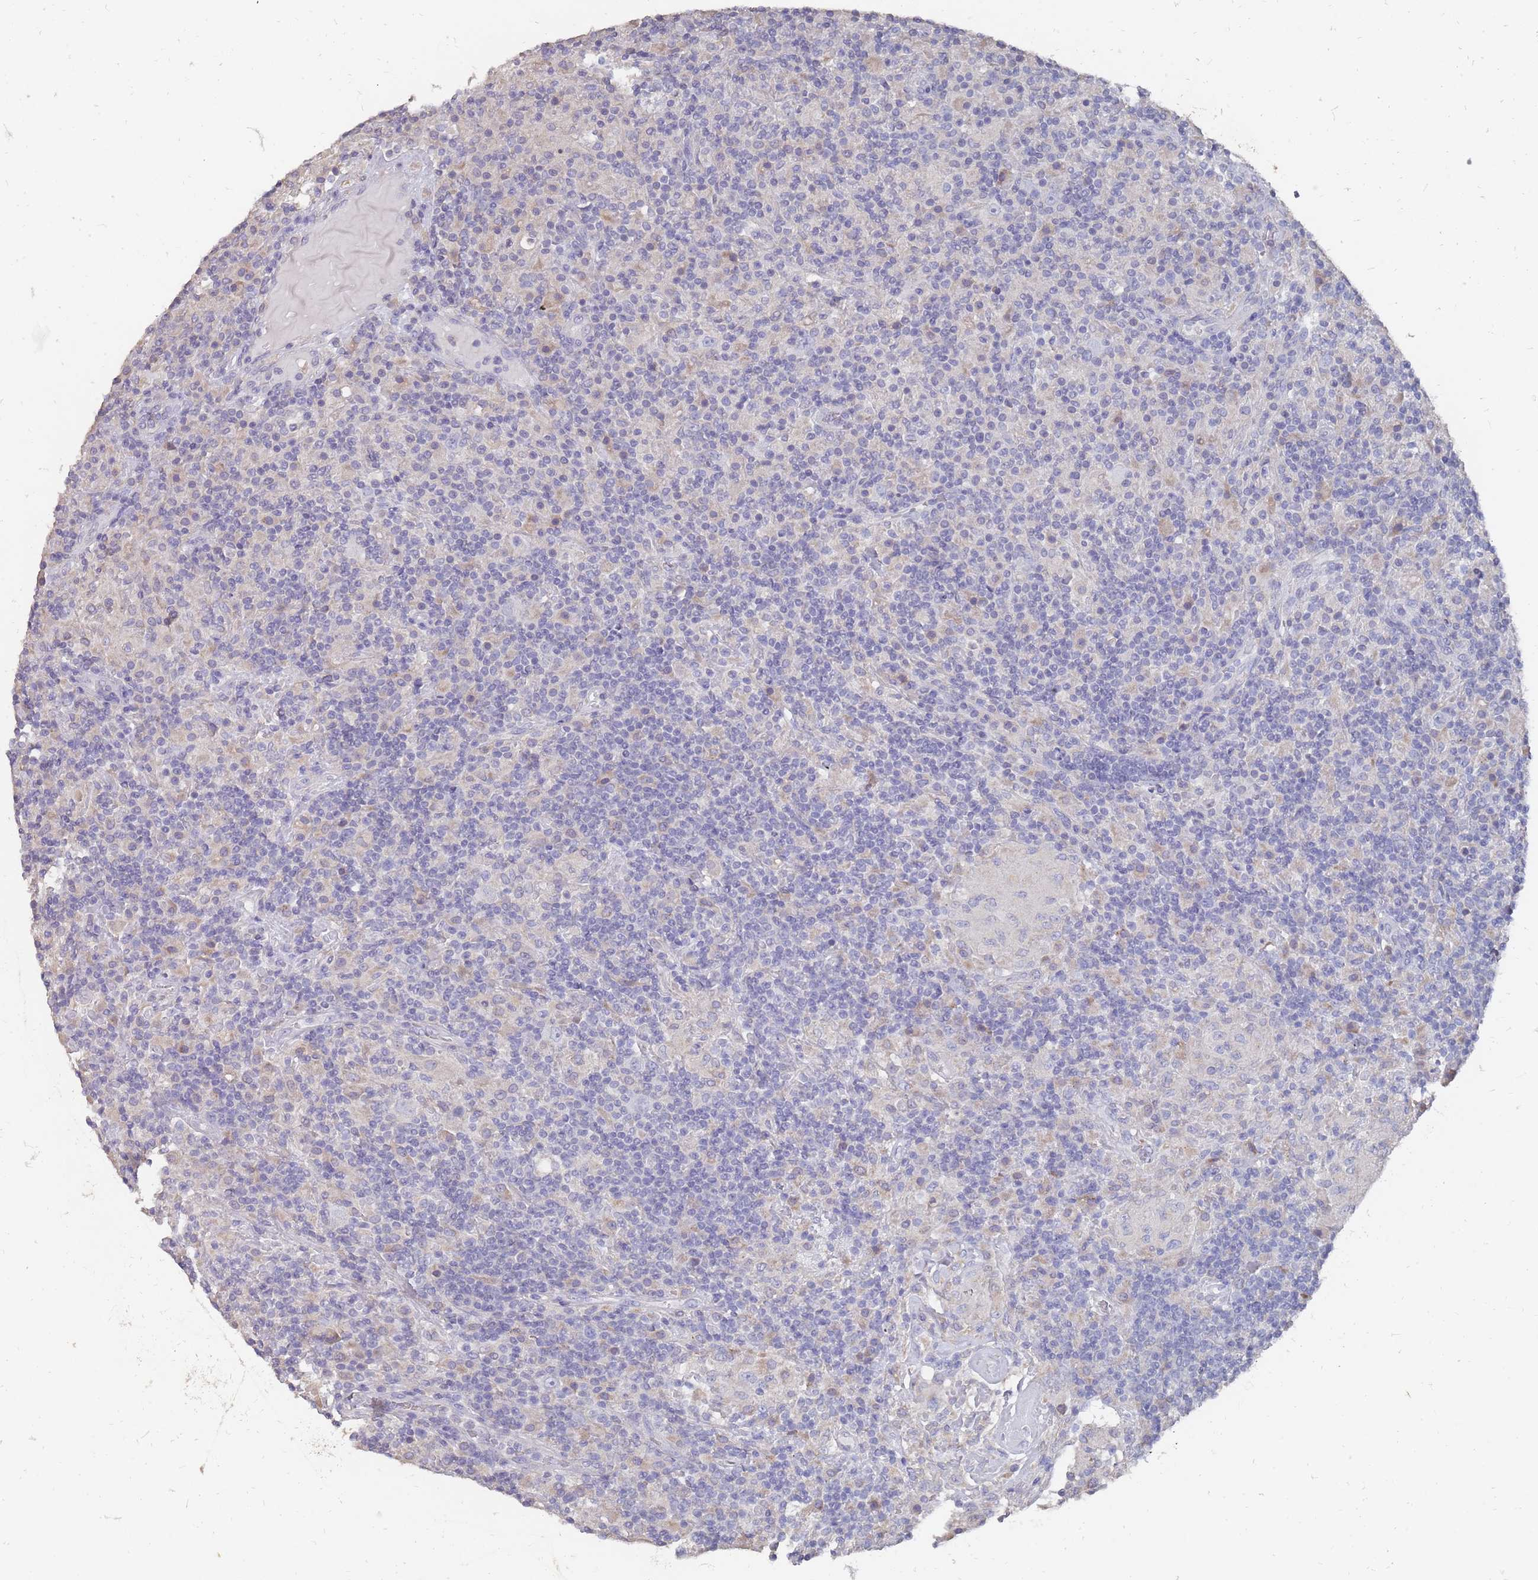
{"staining": {"intensity": "negative", "quantity": "none", "location": "none"}, "tissue": "lymphoma", "cell_type": "Tumor cells", "image_type": "cancer", "snomed": [{"axis": "morphology", "description": "Hodgkin's disease, NOS"}, {"axis": "topography", "description": "Lymph node"}], "caption": "Human Hodgkin's disease stained for a protein using immunohistochemistry exhibits no positivity in tumor cells.", "gene": "OTULINL", "patient": {"sex": "male", "age": 70}}